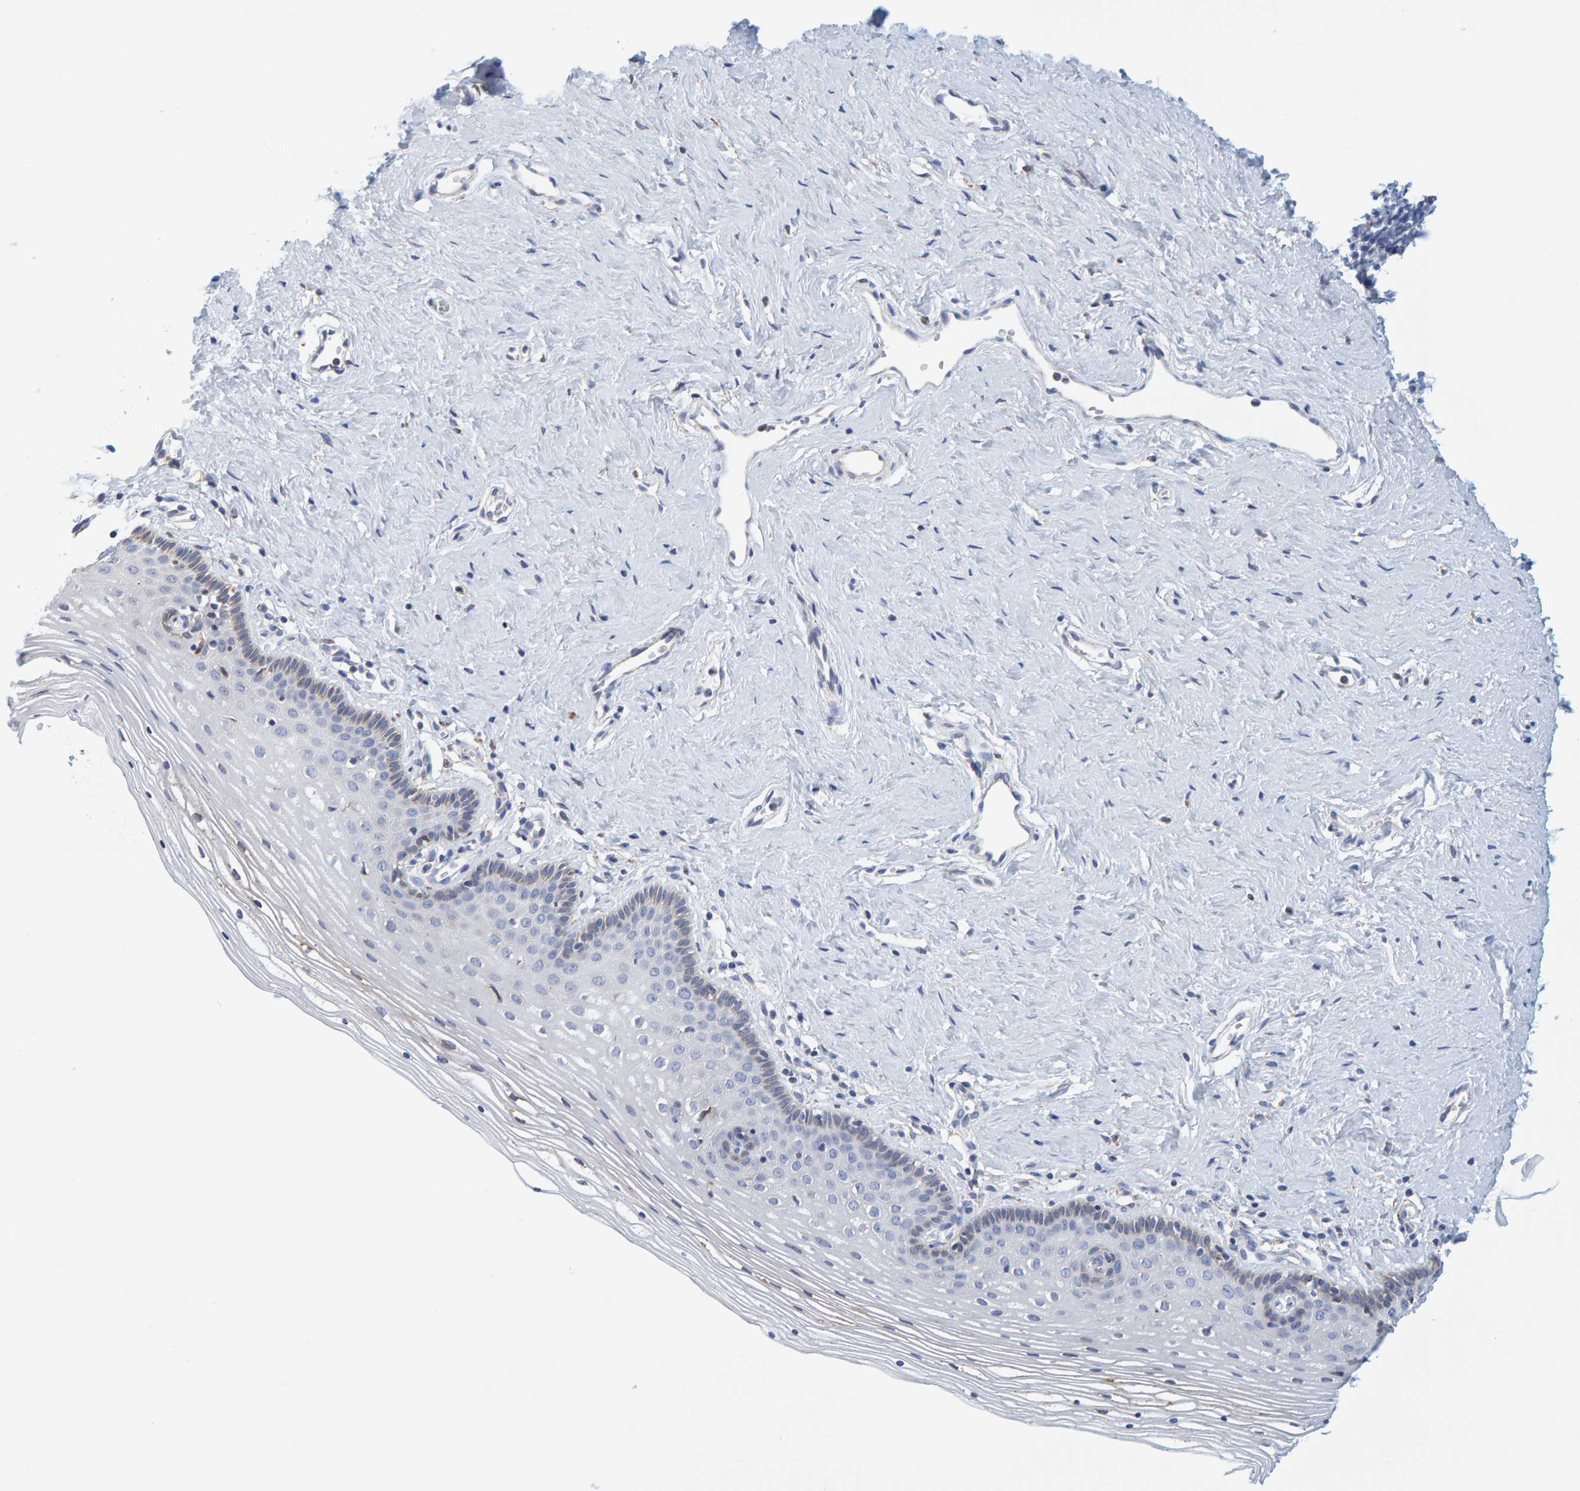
{"staining": {"intensity": "negative", "quantity": "none", "location": "none"}, "tissue": "vagina", "cell_type": "Squamous epithelial cells", "image_type": "normal", "snomed": [{"axis": "morphology", "description": "Normal tissue, NOS"}, {"axis": "topography", "description": "Vagina"}], "caption": "IHC of unremarkable vagina exhibits no expression in squamous epithelial cells. Brightfield microscopy of immunohistochemistry stained with DAB (brown) and hematoxylin (blue), captured at high magnification.", "gene": "SGPL1", "patient": {"sex": "female", "age": 32}}